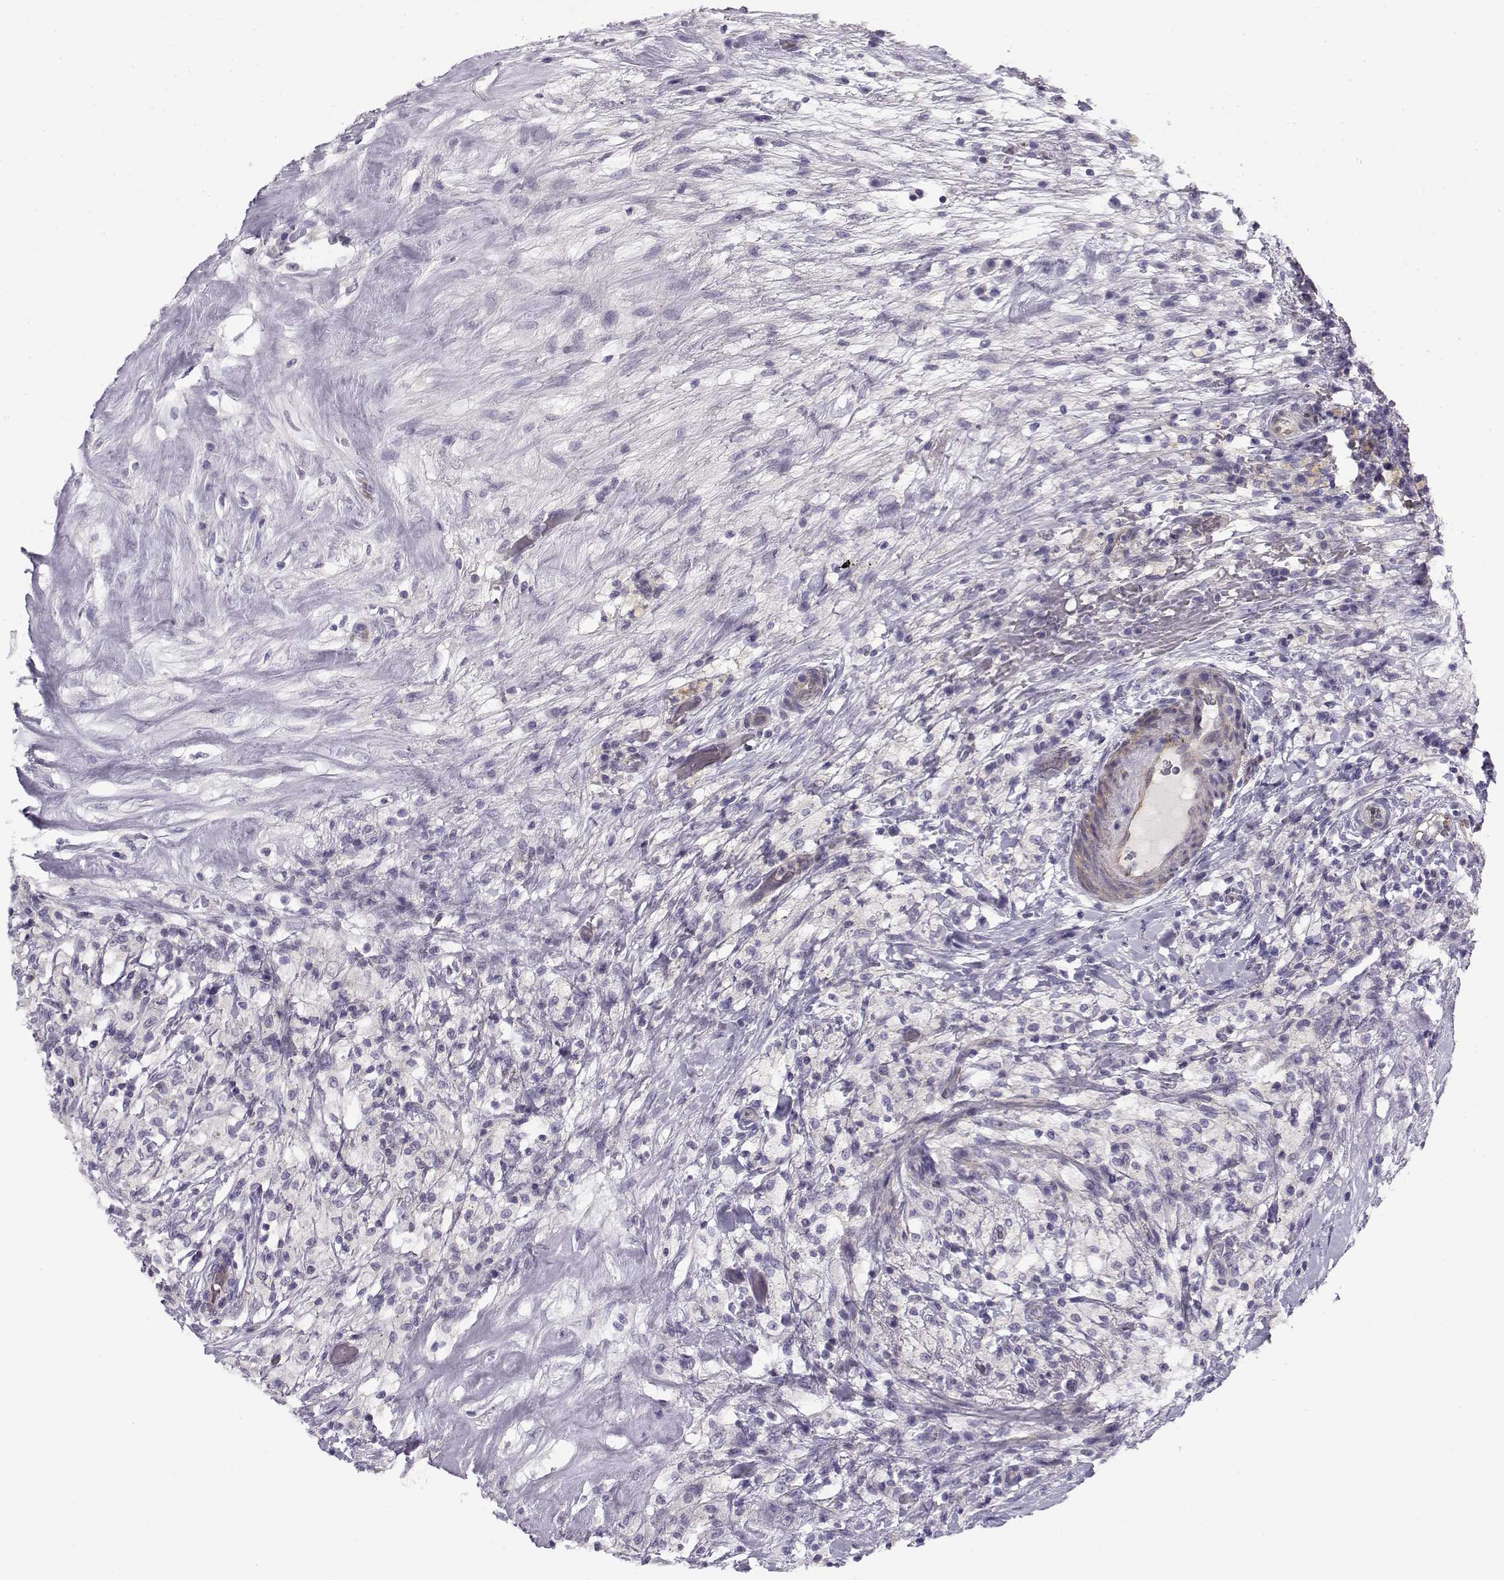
{"staining": {"intensity": "negative", "quantity": "none", "location": "none"}, "tissue": "testis cancer", "cell_type": "Tumor cells", "image_type": "cancer", "snomed": [{"axis": "morphology", "description": "Necrosis, NOS"}, {"axis": "morphology", "description": "Carcinoma, Embryonal, NOS"}, {"axis": "topography", "description": "Testis"}], "caption": "Immunohistochemistry photomicrograph of testis cancer (embryonal carcinoma) stained for a protein (brown), which shows no staining in tumor cells. Brightfield microscopy of immunohistochemistry stained with DAB (3,3'-diaminobenzidine) (brown) and hematoxylin (blue), captured at high magnification.", "gene": "MYO1A", "patient": {"sex": "male", "age": 19}}